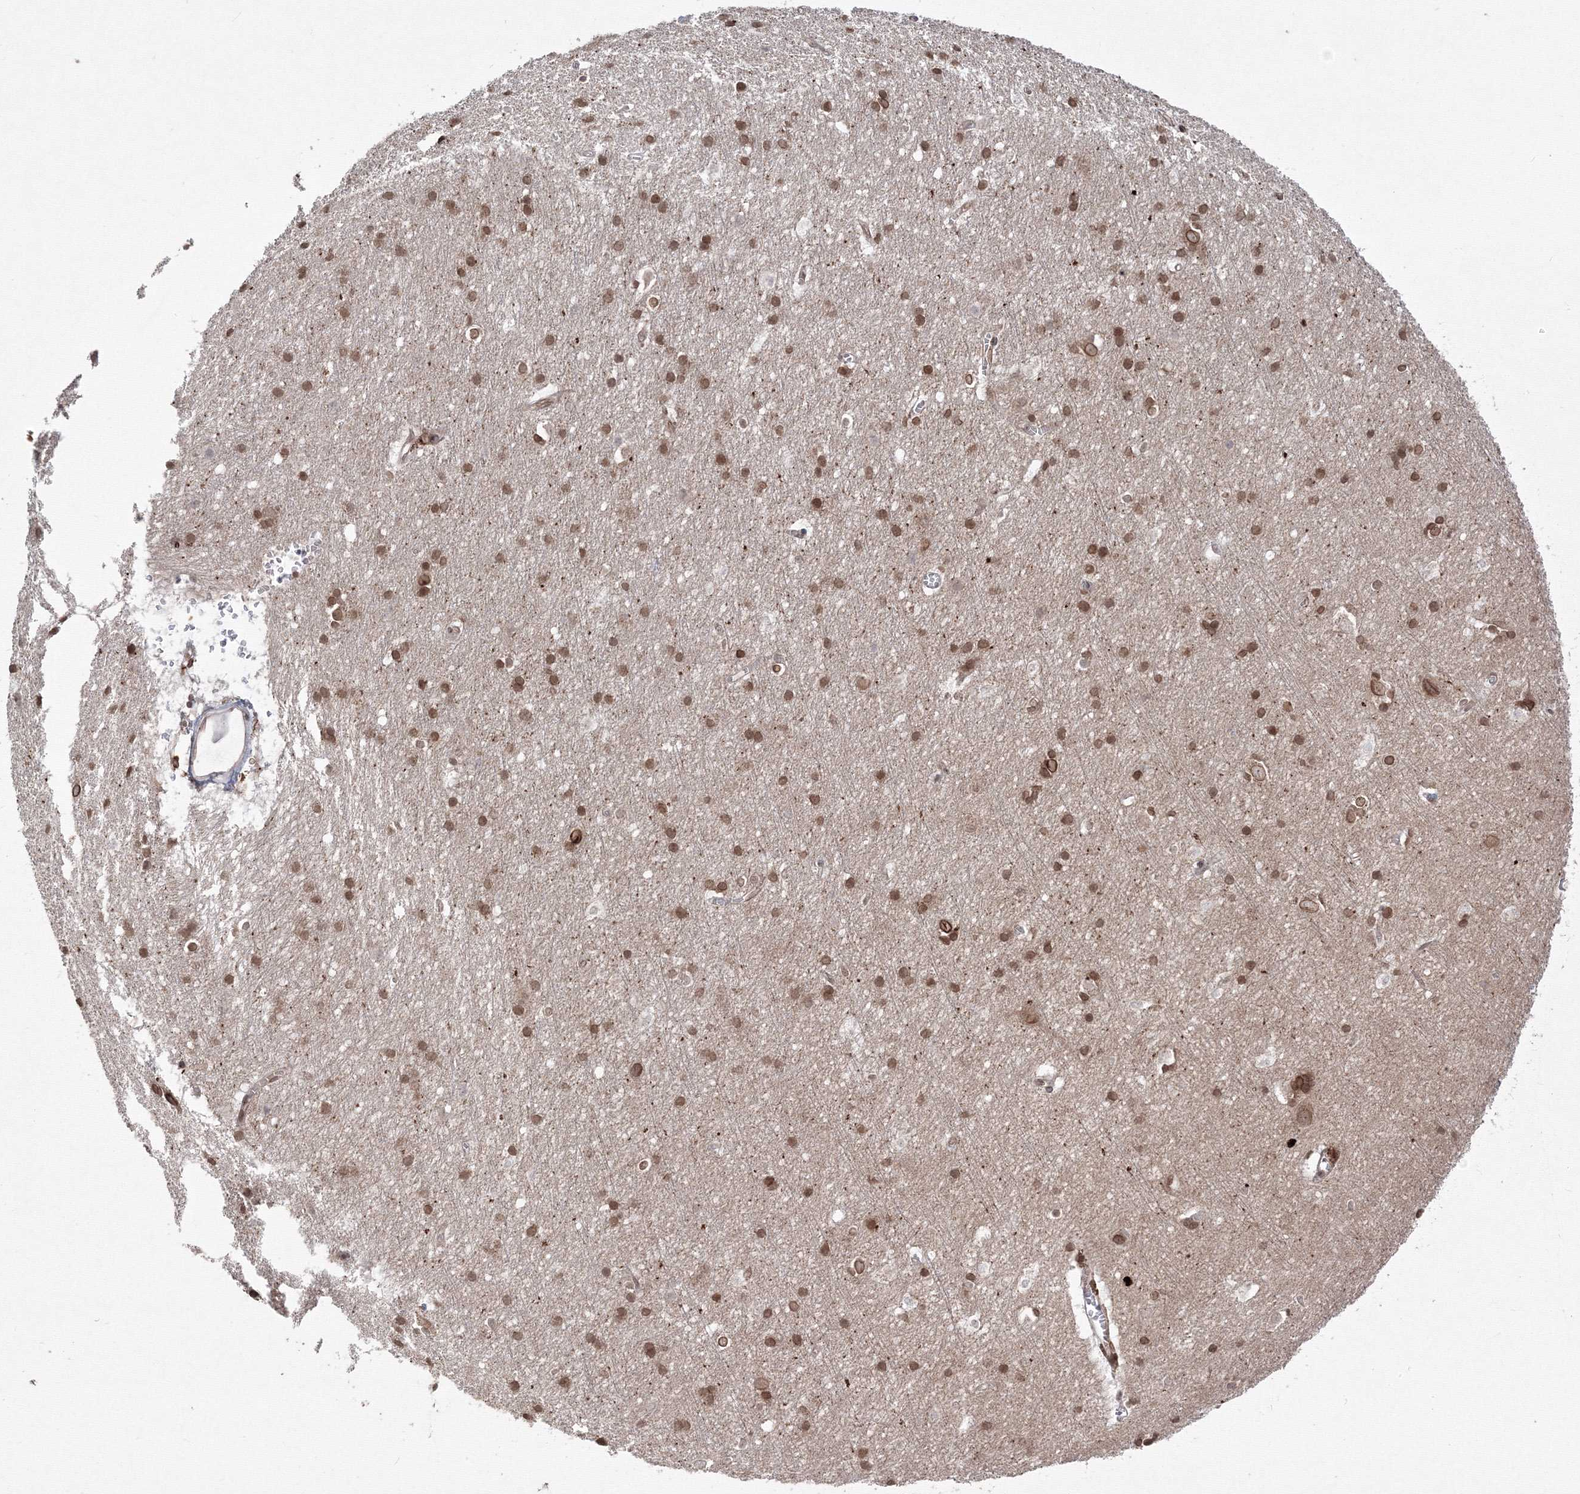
{"staining": {"intensity": "moderate", "quantity": "25%-75%", "location": "cytoplasmic/membranous,nuclear"}, "tissue": "cerebral cortex", "cell_type": "Endothelial cells", "image_type": "normal", "snomed": [{"axis": "morphology", "description": "Normal tissue, NOS"}, {"axis": "topography", "description": "Cerebral cortex"}], "caption": "Immunohistochemical staining of normal human cerebral cortex displays 25%-75% levels of moderate cytoplasmic/membranous,nuclear protein staining in approximately 25%-75% of endothelial cells.", "gene": "DNAJB2", "patient": {"sex": "male", "age": 54}}